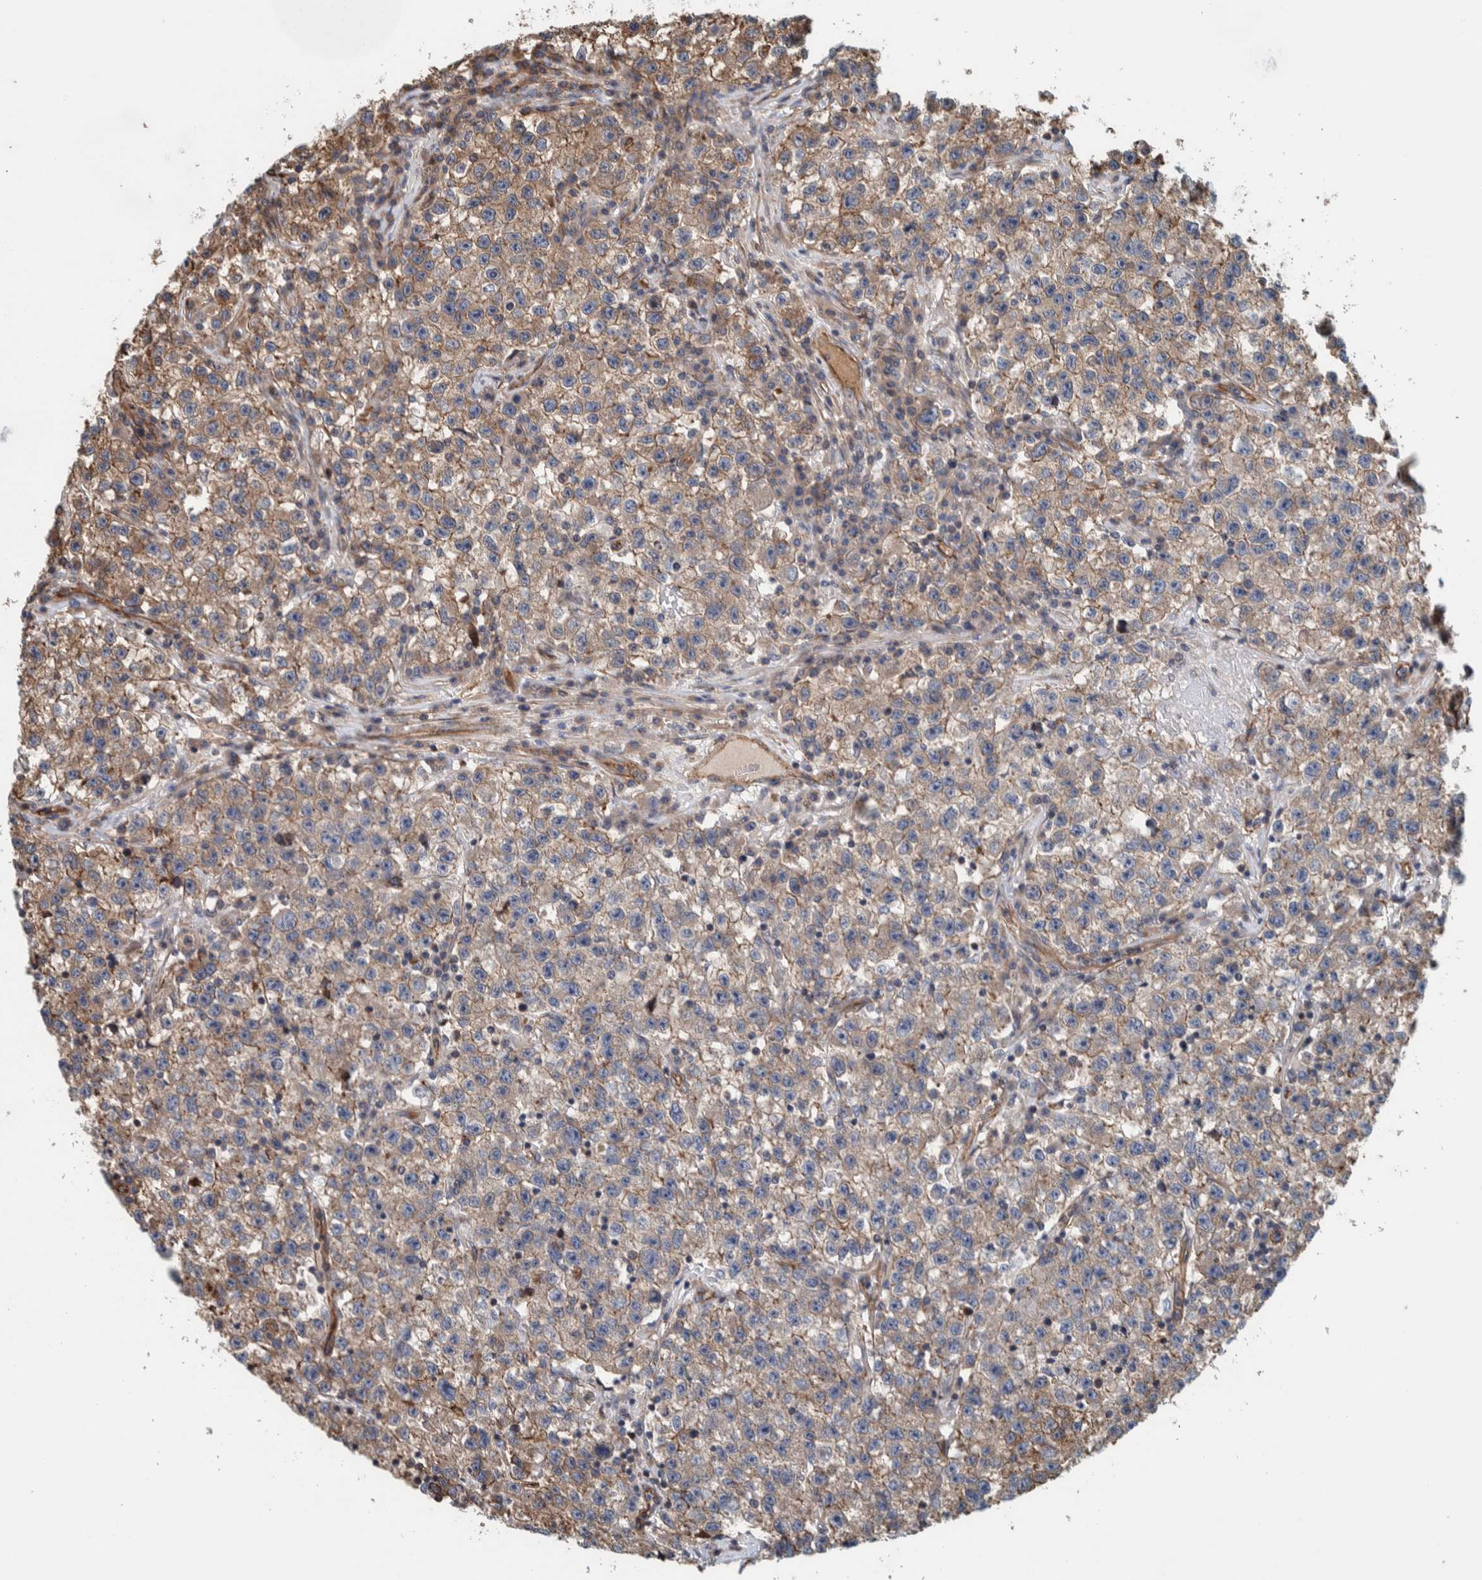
{"staining": {"intensity": "weak", "quantity": ">75%", "location": "cytoplasmic/membranous"}, "tissue": "testis cancer", "cell_type": "Tumor cells", "image_type": "cancer", "snomed": [{"axis": "morphology", "description": "Seminoma, NOS"}, {"axis": "topography", "description": "Testis"}], "caption": "Immunohistochemistry staining of testis cancer, which displays low levels of weak cytoplasmic/membranous staining in approximately >75% of tumor cells indicating weak cytoplasmic/membranous protein expression. The staining was performed using DAB (3,3'-diaminobenzidine) (brown) for protein detection and nuclei were counterstained in hematoxylin (blue).", "gene": "PKD1L1", "patient": {"sex": "male", "age": 22}}